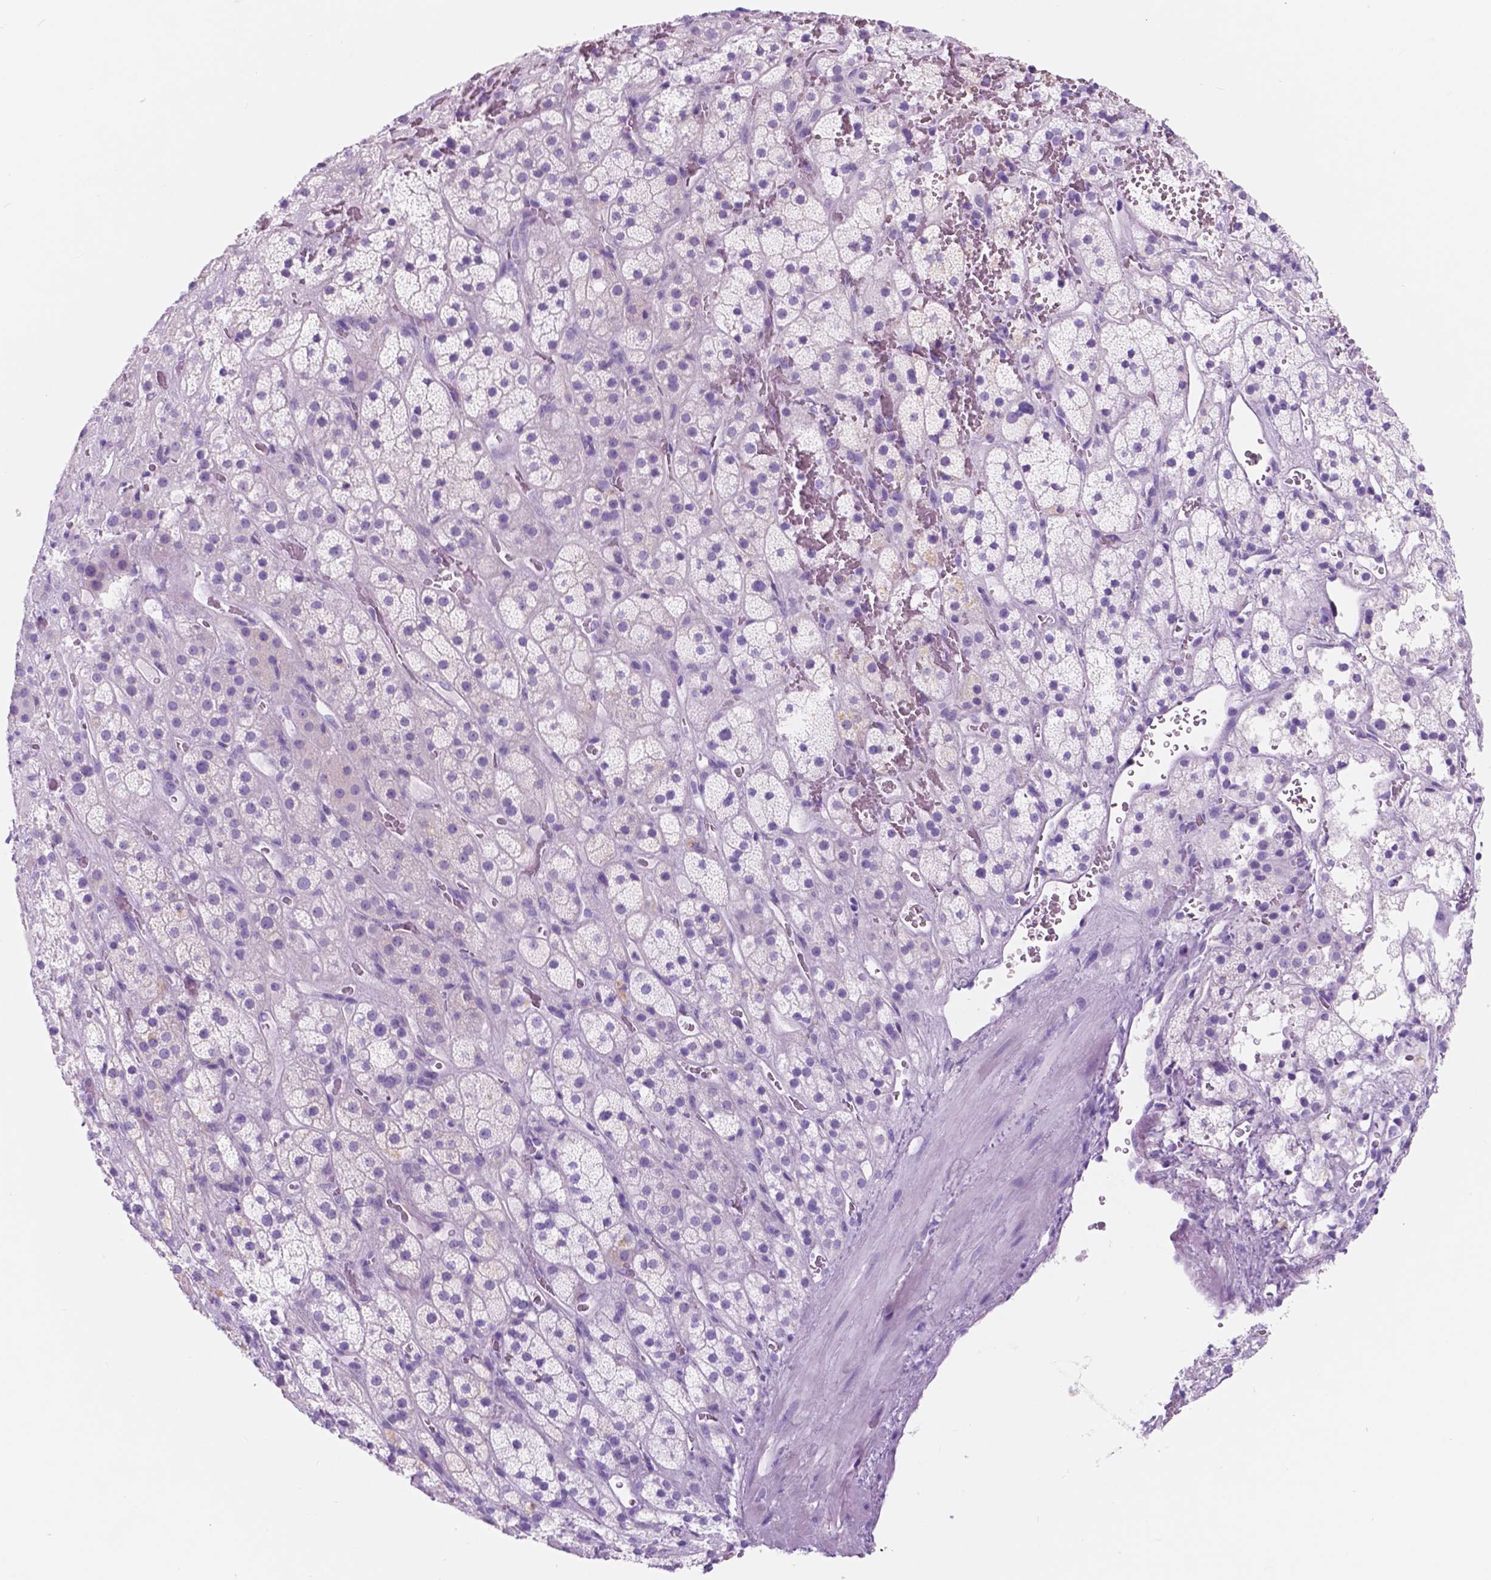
{"staining": {"intensity": "negative", "quantity": "none", "location": "none"}, "tissue": "adrenal gland", "cell_type": "Glandular cells", "image_type": "normal", "snomed": [{"axis": "morphology", "description": "Normal tissue, NOS"}, {"axis": "topography", "description": "Adrenal gland"}], "caption": "This is an IHC photomicrograph of normal human adrenal gland. There is no positivity in glandular cells.", "gene": "CUZD1", "patient": {"sex": "male", "age": 57}}